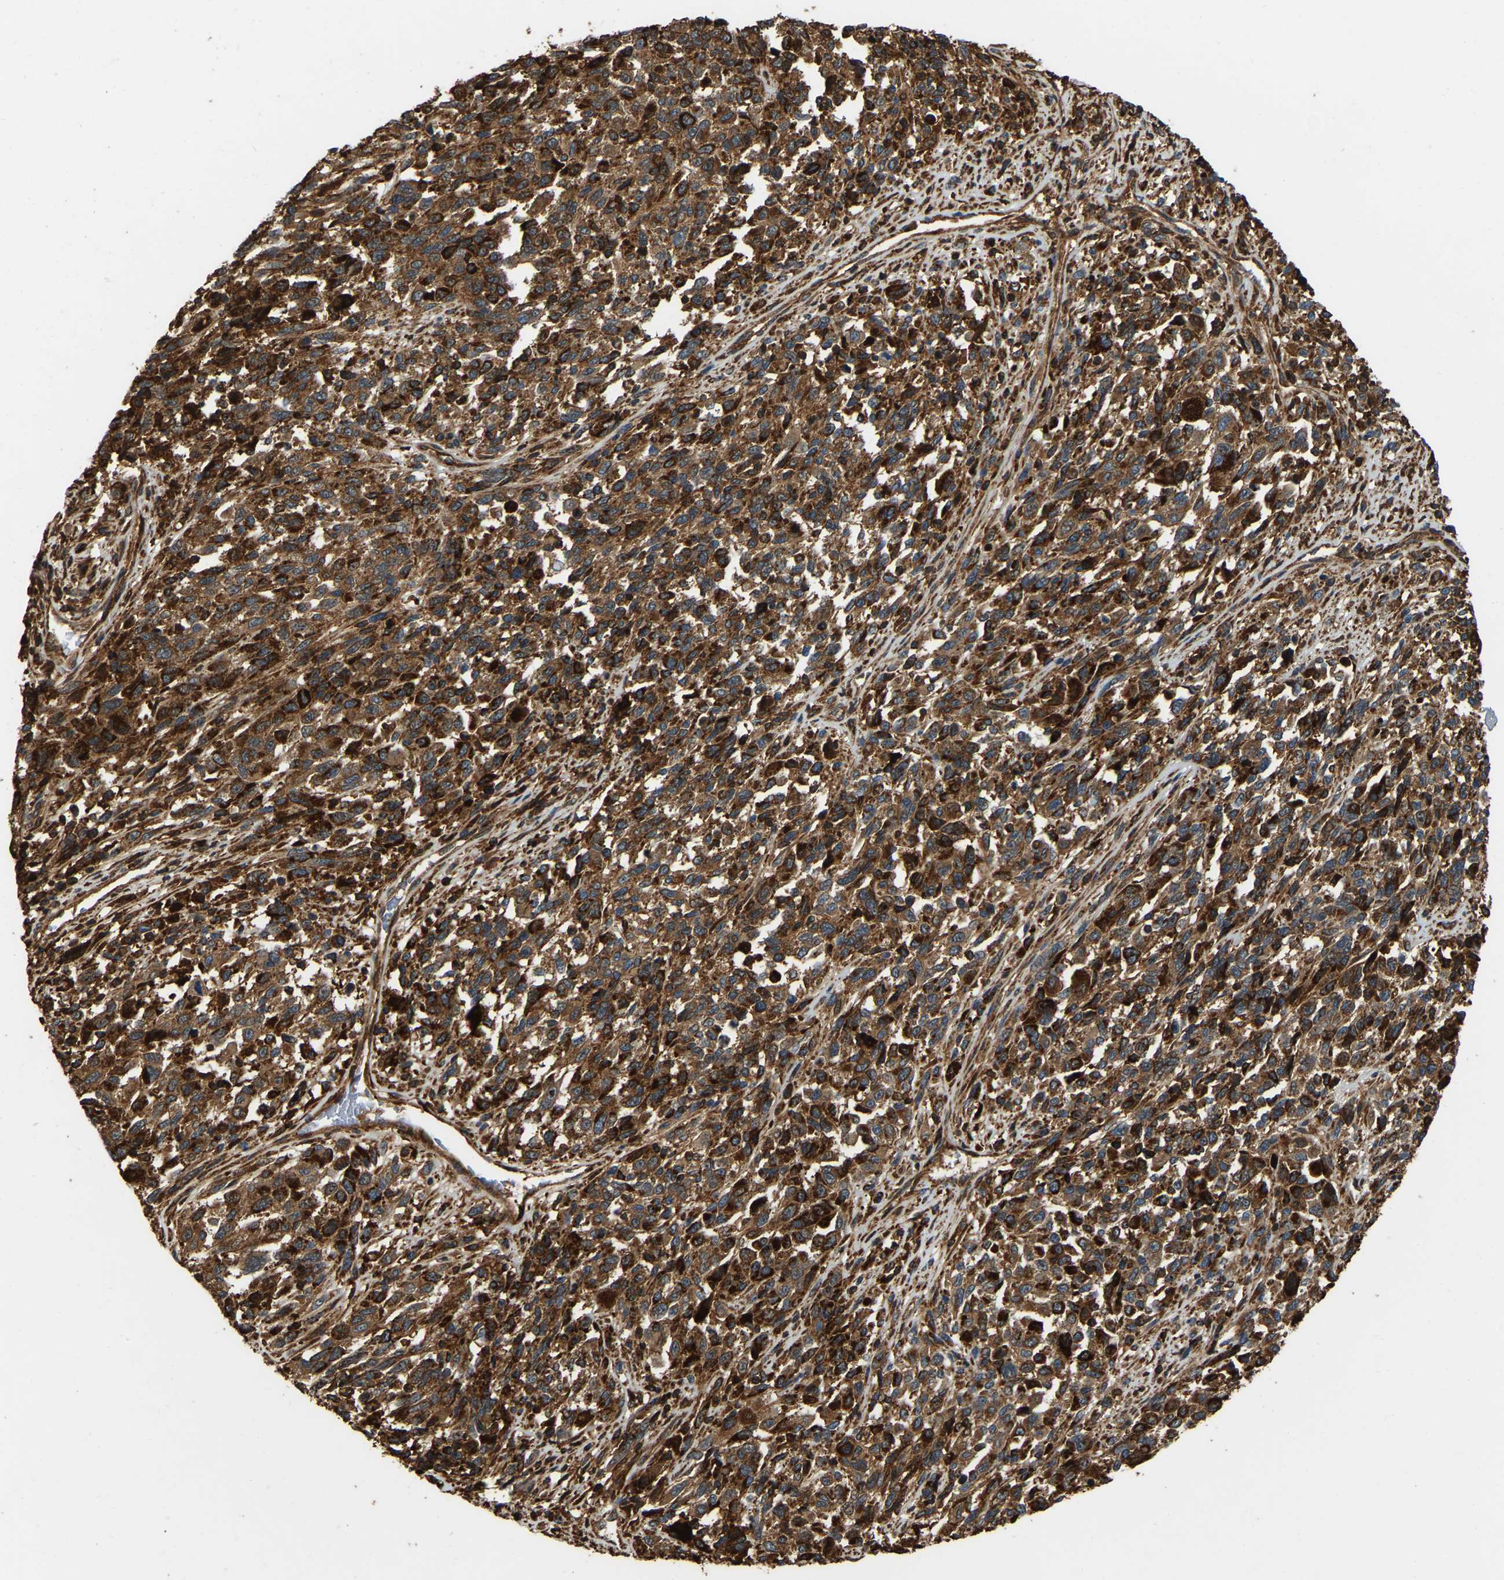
{"staining": {"intensity": "moderate", "quantity": ">75%", "location": "cytoplasmic/membranous"}, "tissue": "melanoma", "cell_type": "Tumor cells", "image_type": "cancer", "snomed": [{"axis": "morphology", "description": "Malignant melanoma, Metastatic site"}, {"axis": "topography", "description": "Lymph node"}], "caption": "There is medium levels of moderate cytoplasmic/membranous positivity in tumor cells of melanoma, as demonstrated by immunohistochemical staining (brown color).", "gene": "SAMD9L", "patient": {"sex": "male", "age": 61}}